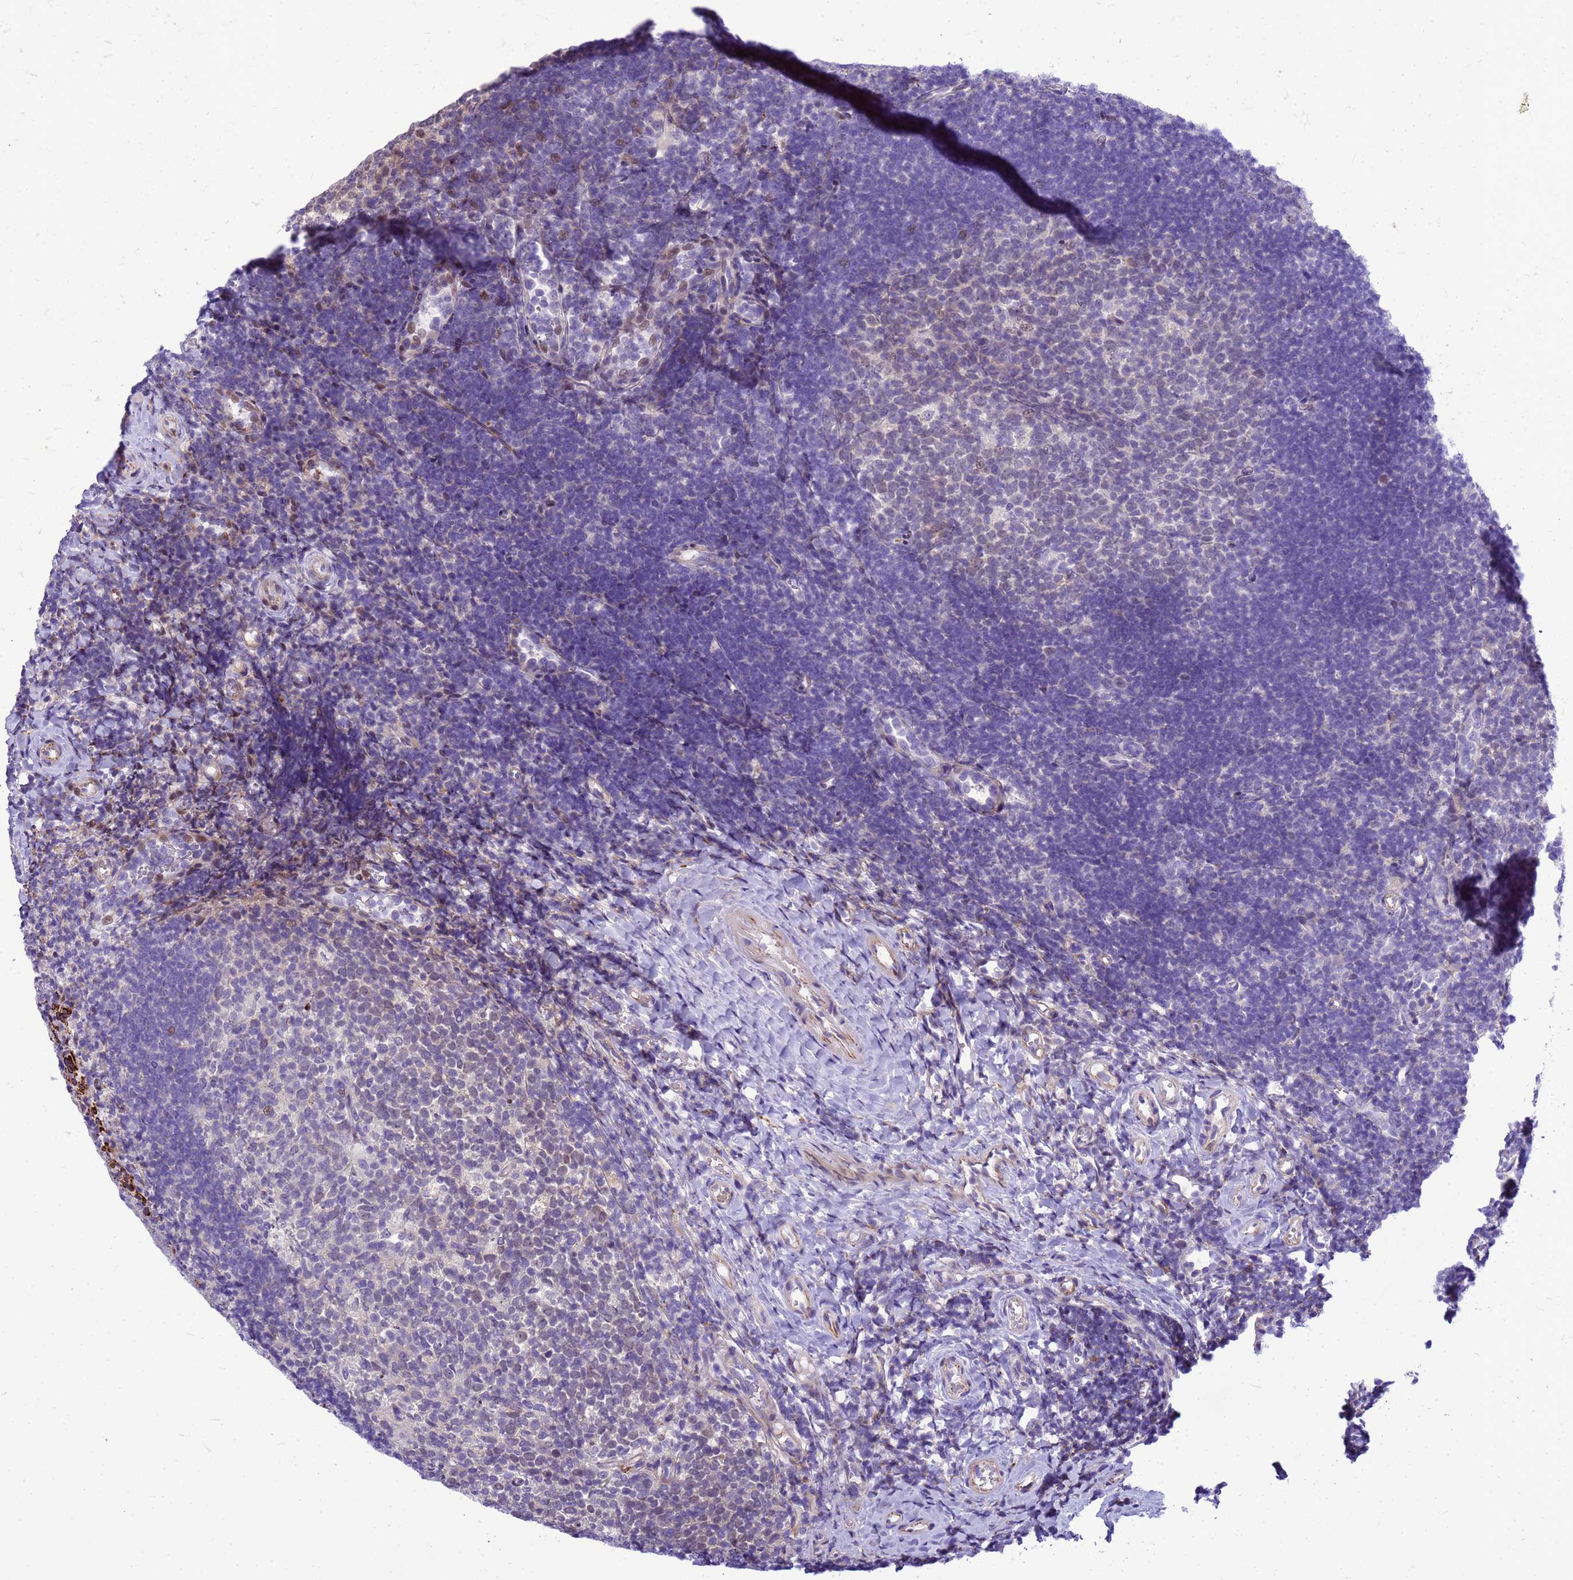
{"staining": {"intensity": "moderate", "quantity": "25%-75%", "location": "nuclear"}, "tissue": "tonsil", "cell_type": "Germinal center cells", "image_type": "normal", "snomed": [{"axis": "morphology", "description": "Normal tissue, NOS"}, {"axis": "topography", "description": "Tonsil"}], "caption": "The photomicrograph exhibits staining of benign tonsil, revealing moderate nuclear protein positivity (brown color) within germinal center cells.", "gene": "ADAMTS7", "patient": {"sex": "female", "age": 10}}